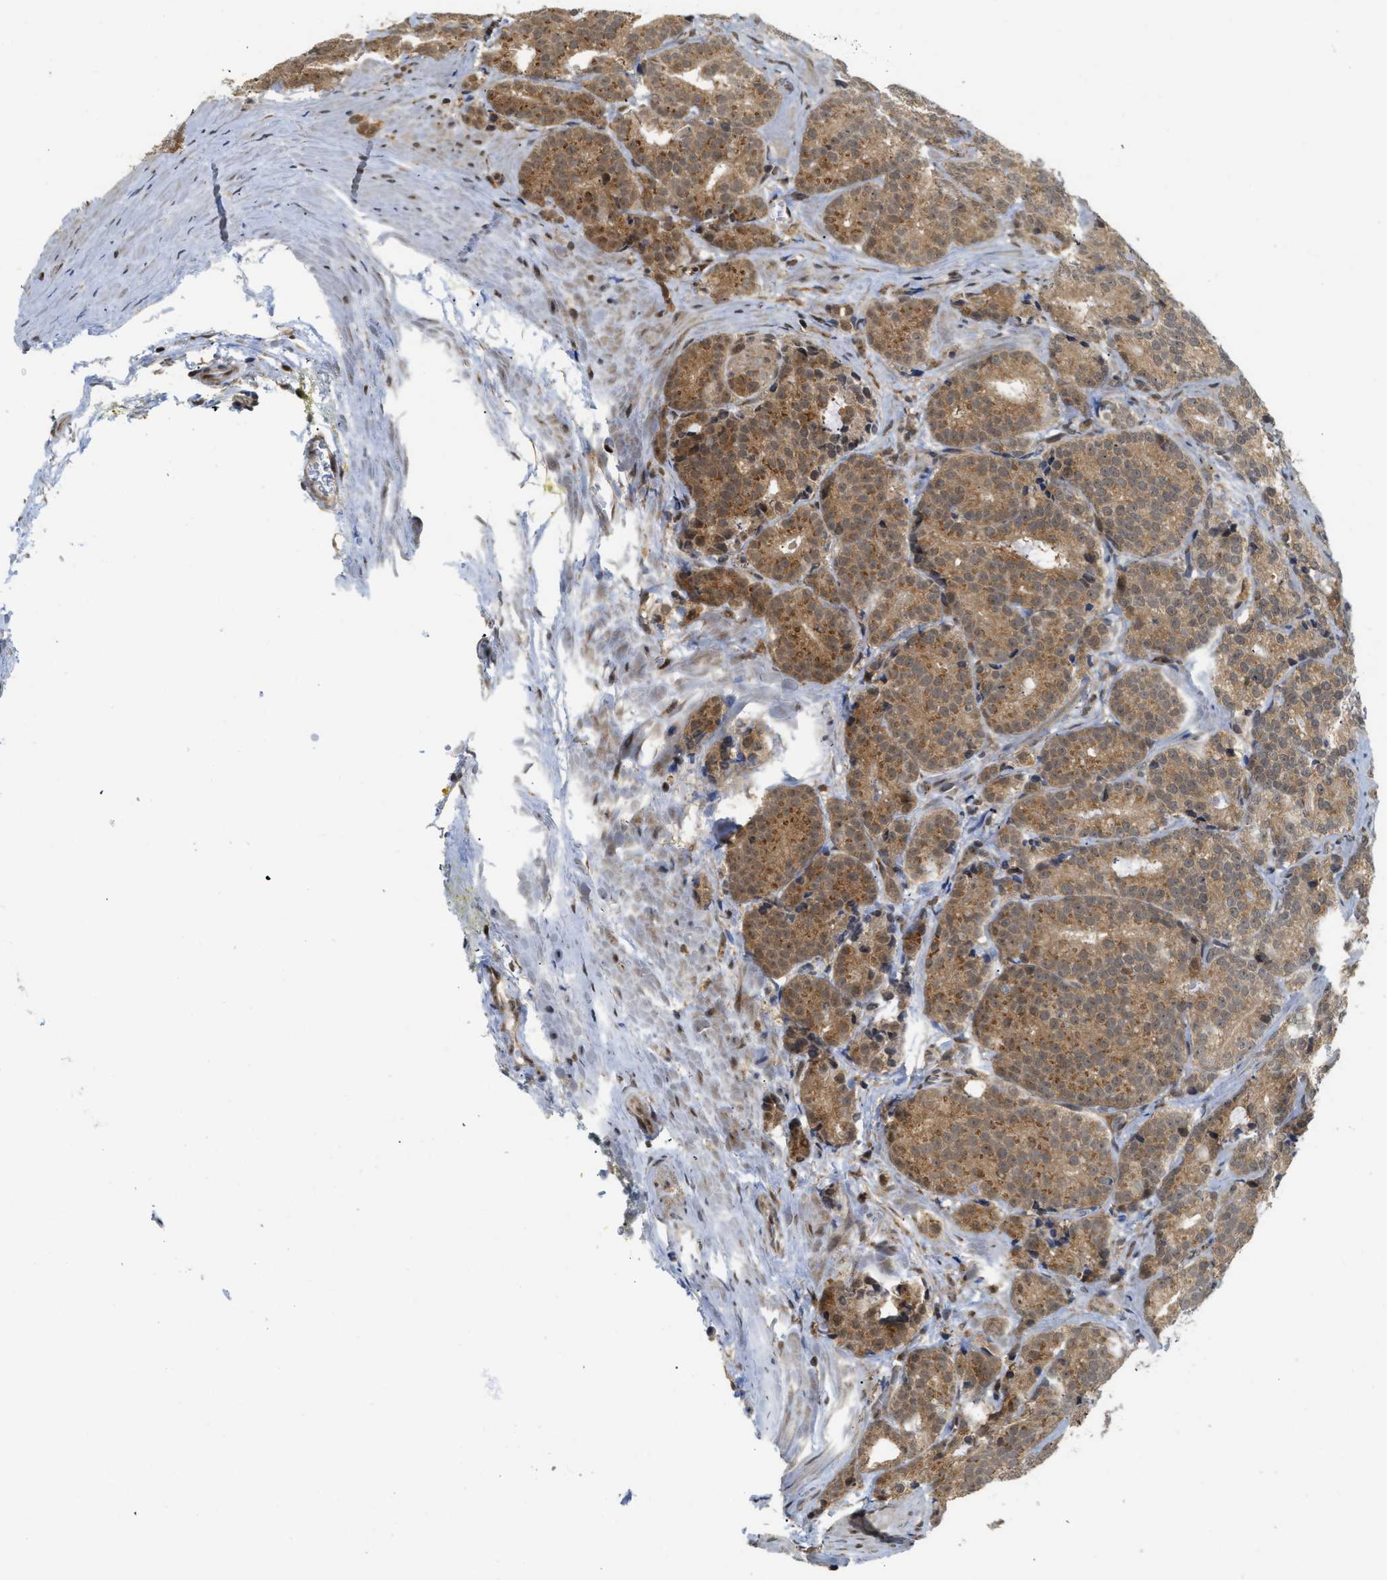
{"staining": {"intensity": "moderate", "quantity": ">75%", "location": "cytoplasmic/membranous"}, "tissue": "prostate cancer", "cell_type": "Tumor cells", "image_type": "cancer", "snomed": [{"axis": "morphology", "description": "Adenocarcinoma, High grade"}, {"axis": "topography", "description": "Prostate"}], "caption": "DAB (3,3'-diaminobenzidine) immunohistochemical staining of human prostate cancer (high-grade adenocarcinoma) demonstrates moderate cytoplasmic/membranous protein staining in approximately >75% of tumor cells.", "gene": "TACC1", "patient": {"sex": "male", "age": 61}}